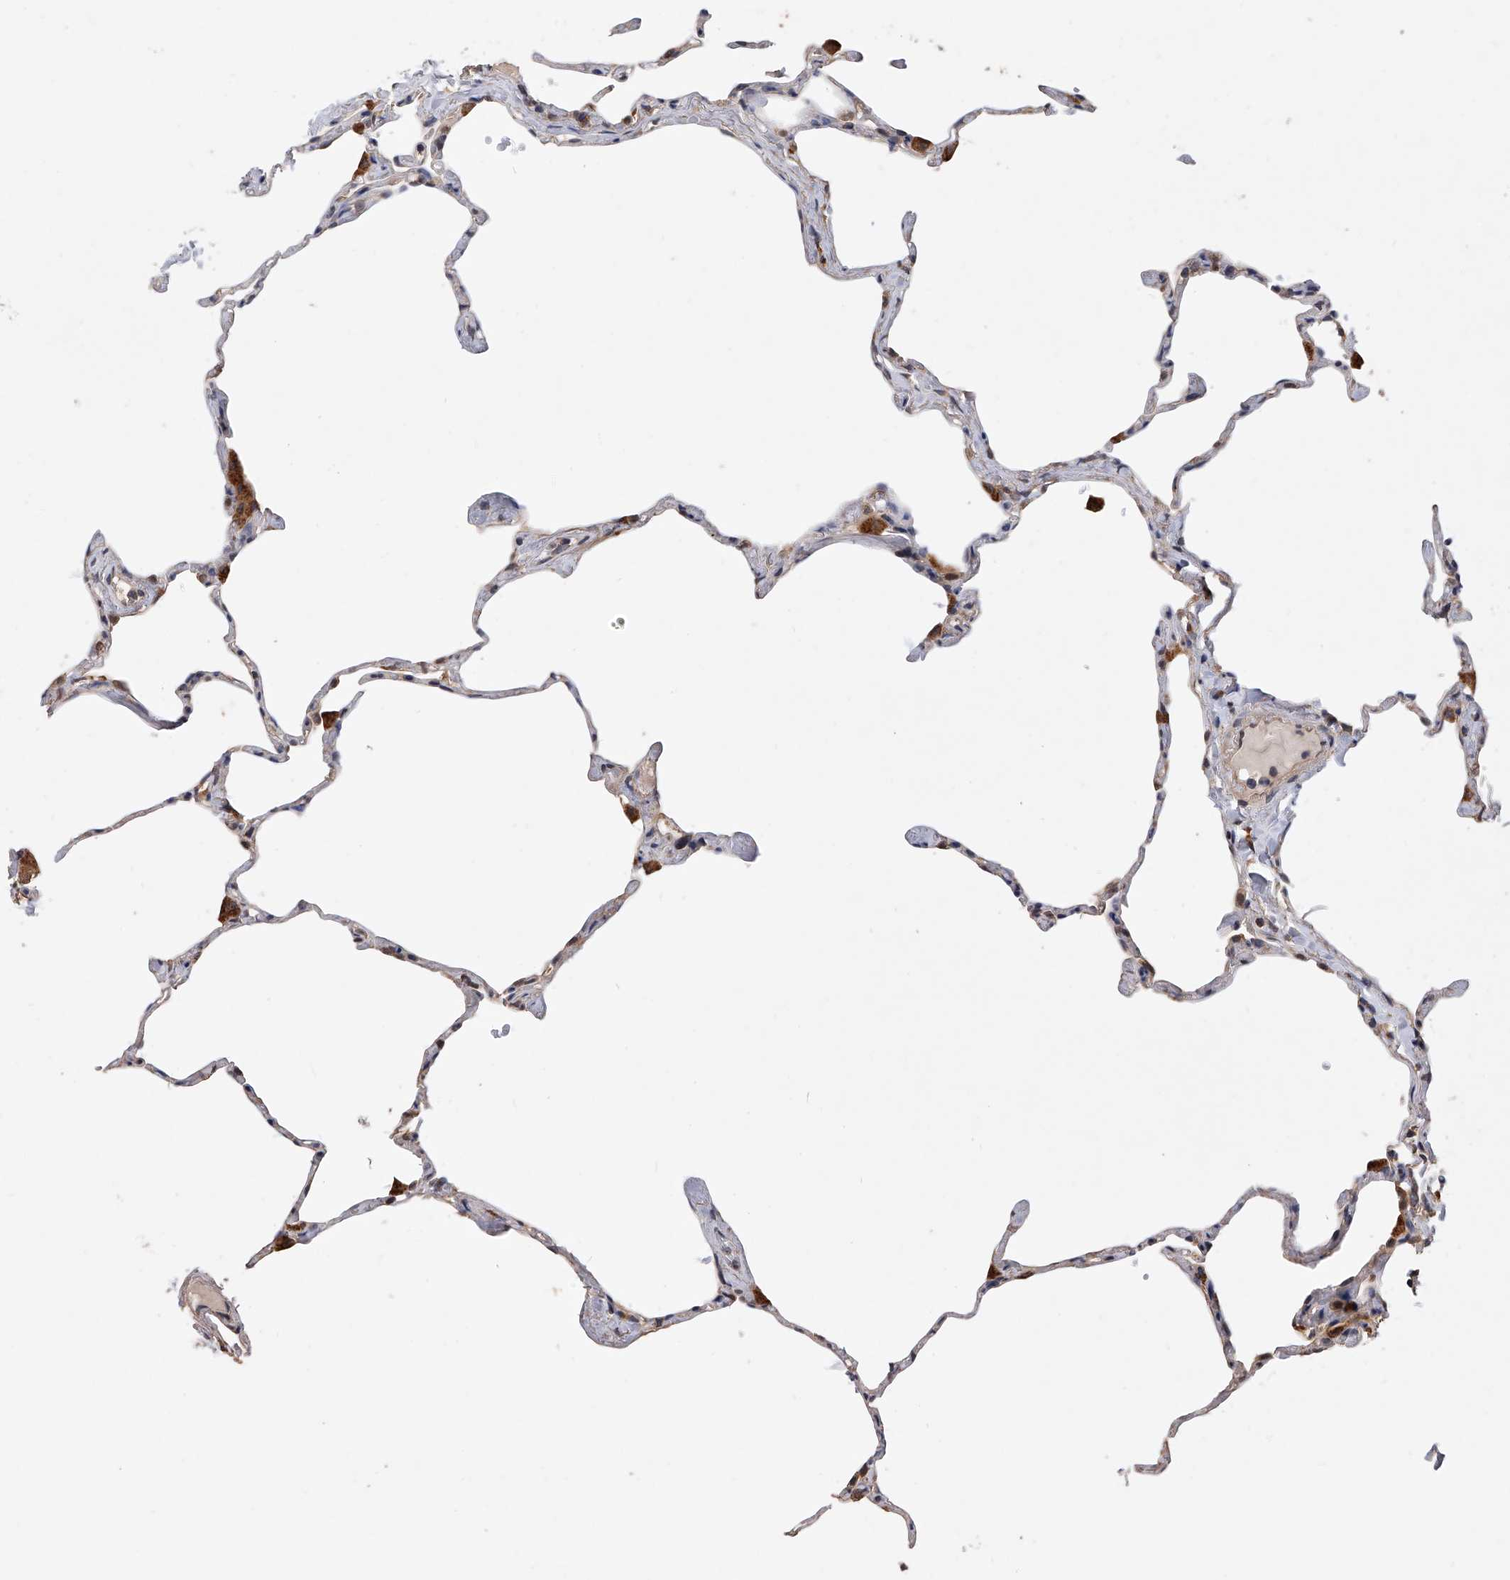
{"staining": {"intensity": "weak", "quantity": "25%-75%", "location": "cytoplasmic/membranous"}, "tissue": "lung", "cell_type": "Alveolar cells", "image_type": "normal", "snomed": [{"axis": "morphology", "description": "Normal tissue, NOS"}, {"axis": "topography", "description": "Lung"}], "caption": "Immunohistochemical staining of unremarkable lung reveals 25%-75% levels of weak cytoplasmic/membranous protein staining in about 25%-75% of alveolar cells.", "gene": "GMDS", "patient": {"sex": "male", "age": 65}}